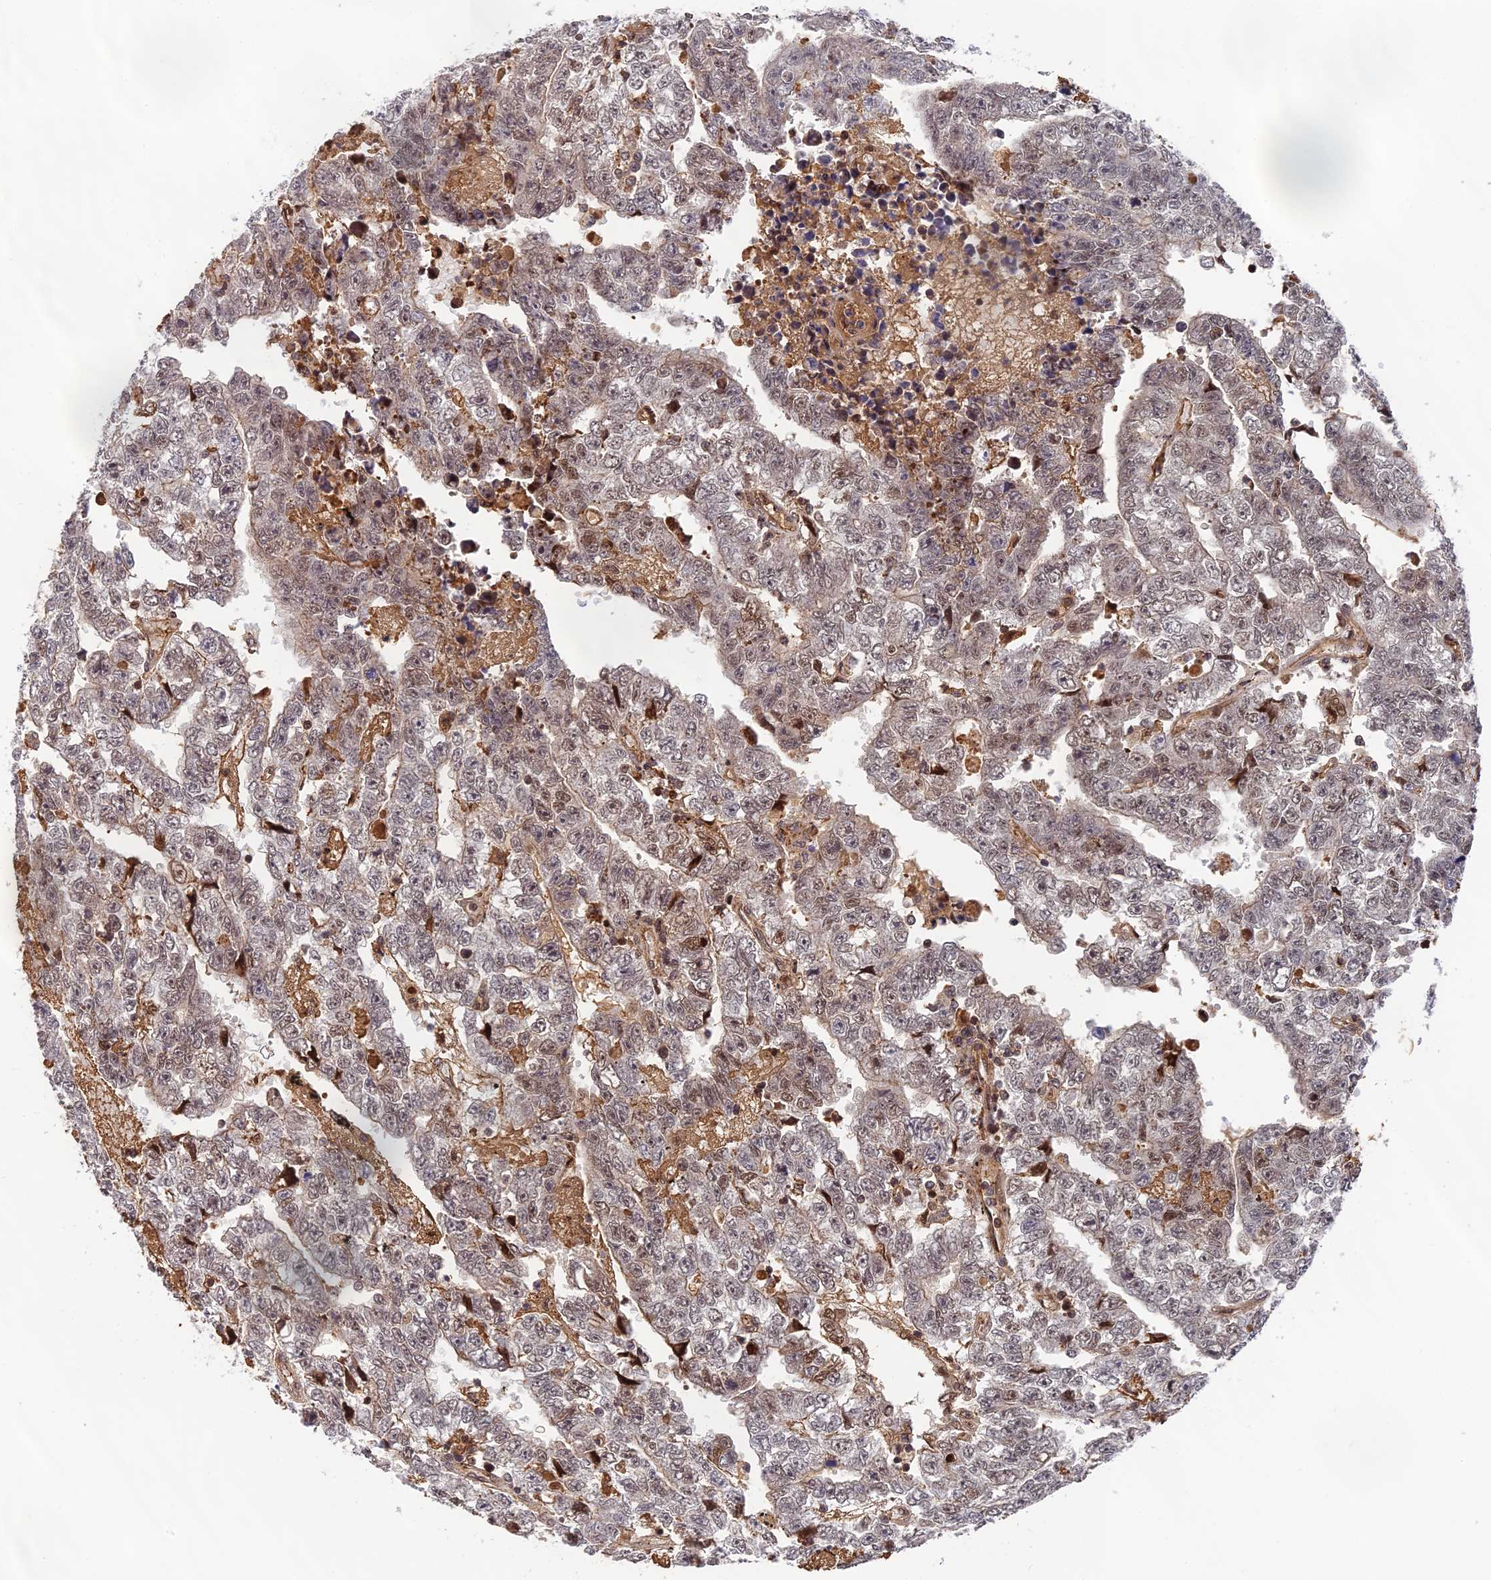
{"staining": {"intensity": "weak", "quantity": "<25%", "location": "nuclear"}, "tissue": "testis cancer", "cell_type": "Tumor cells", "image_type": "cancer", "snomed": [{"axis": "morphology", "description": "Carcinoma, Embryonal, NOS"}, {"axis": "topography", "description": "Testis"}], "caption": "DAB immunohistochemical staining of human testis cancer demonstrates no significant positivity in tumor cells.", "gene": "OSBPL1A", "patient": {"sex": "male", "age": 25}}